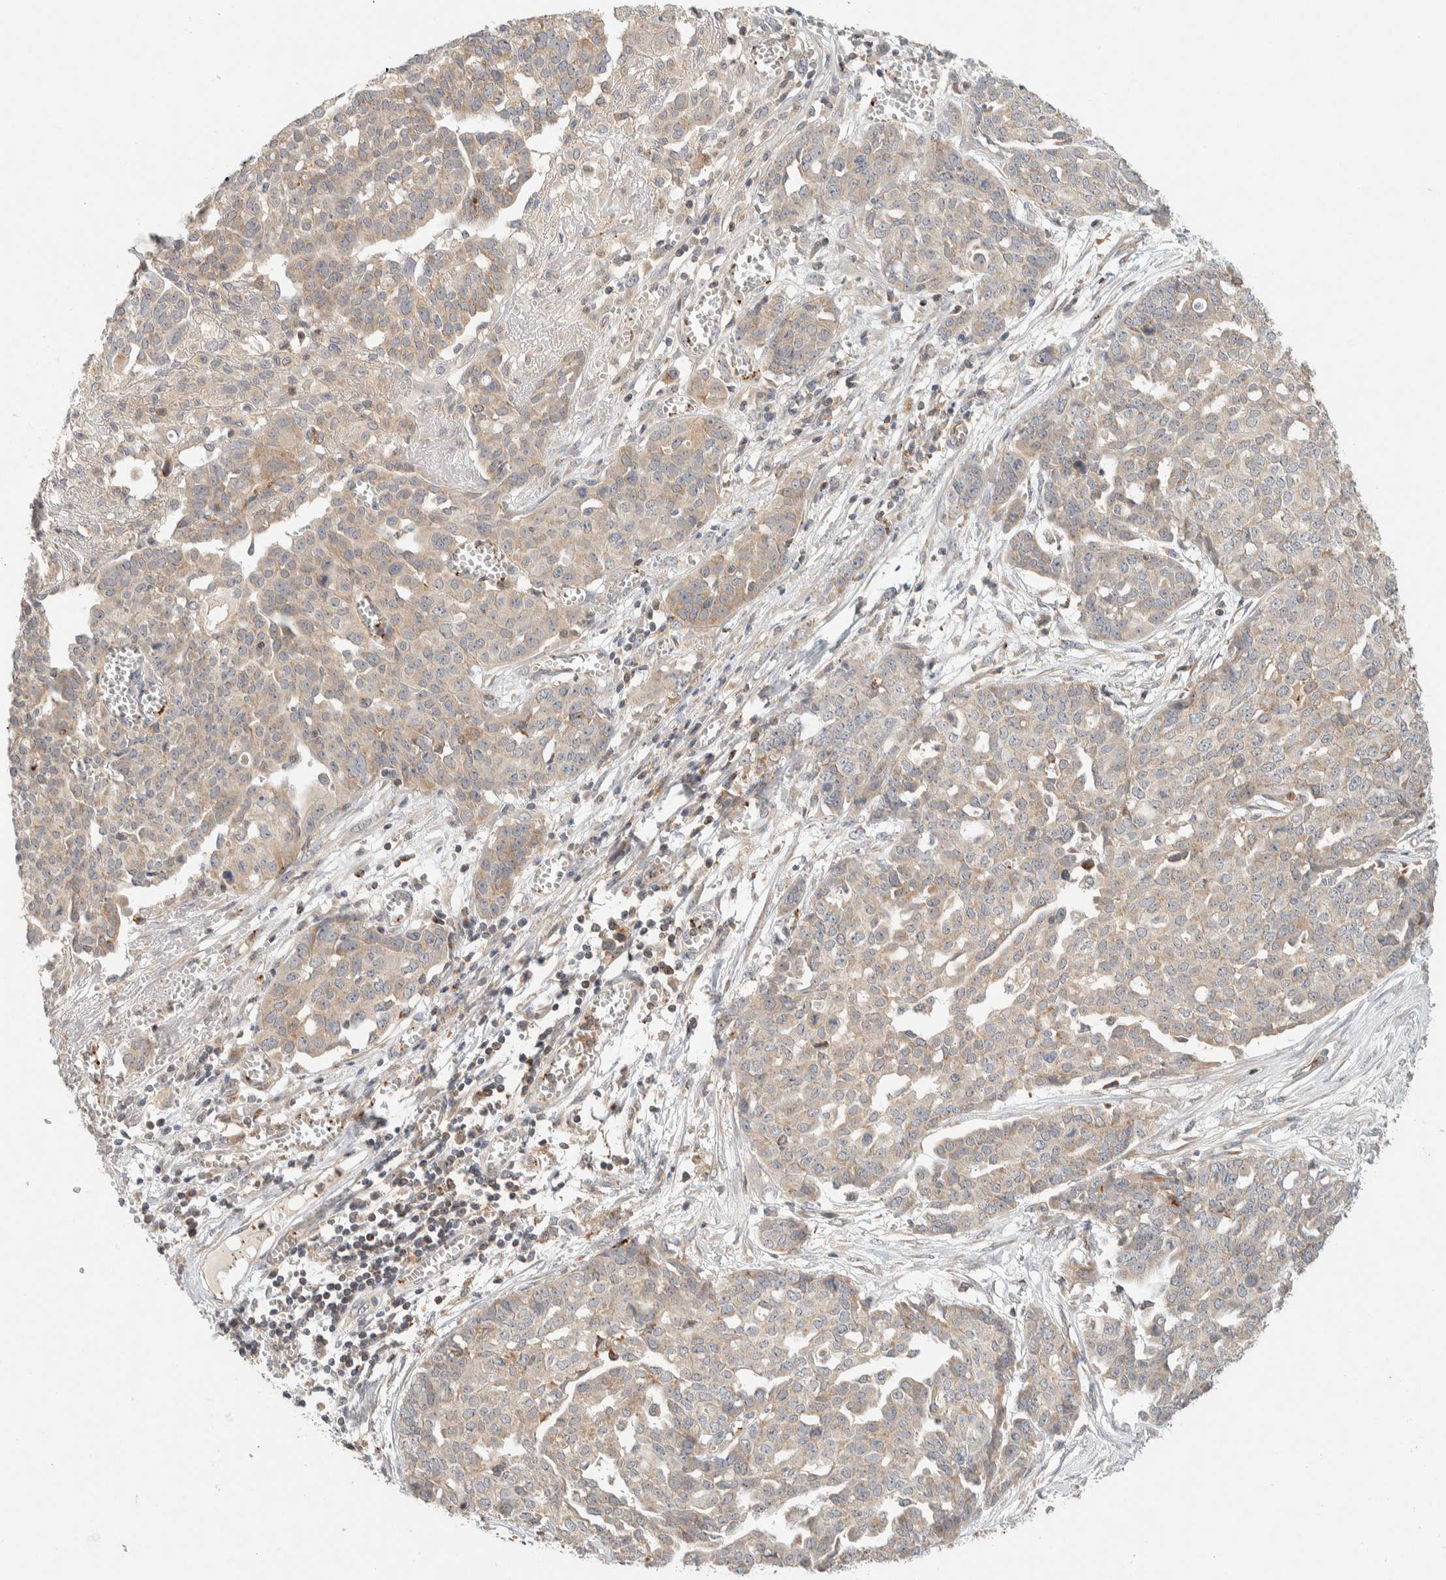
{"staining": {"intensity": "weak", "quantity": "<25%", "location": "cytoplasmic/membranous"}, "tissue": "ovarian cancer", "cell_type": "Tumor cells", "image_type": "cancer", "snomed": [{"axis": "morphology", "description": "Cystadenocarcinoma, serous, NOS"}, {"axis": "topography", "description": "Soft tissue"}, {"axis": "topography", "description": "Ovary"}], "caption": "Immunohistochemistry image of neoplastic tissue: ovarian serous cystadenocarcinoma stained with DAB (3,3'-diaminobenzidine) shows no significant protein expression in tumor cells. (IHC, brightfield microscopy, high magnification).", "gene": "KIF9", "patient": {"sex": "female", "age": 57}}